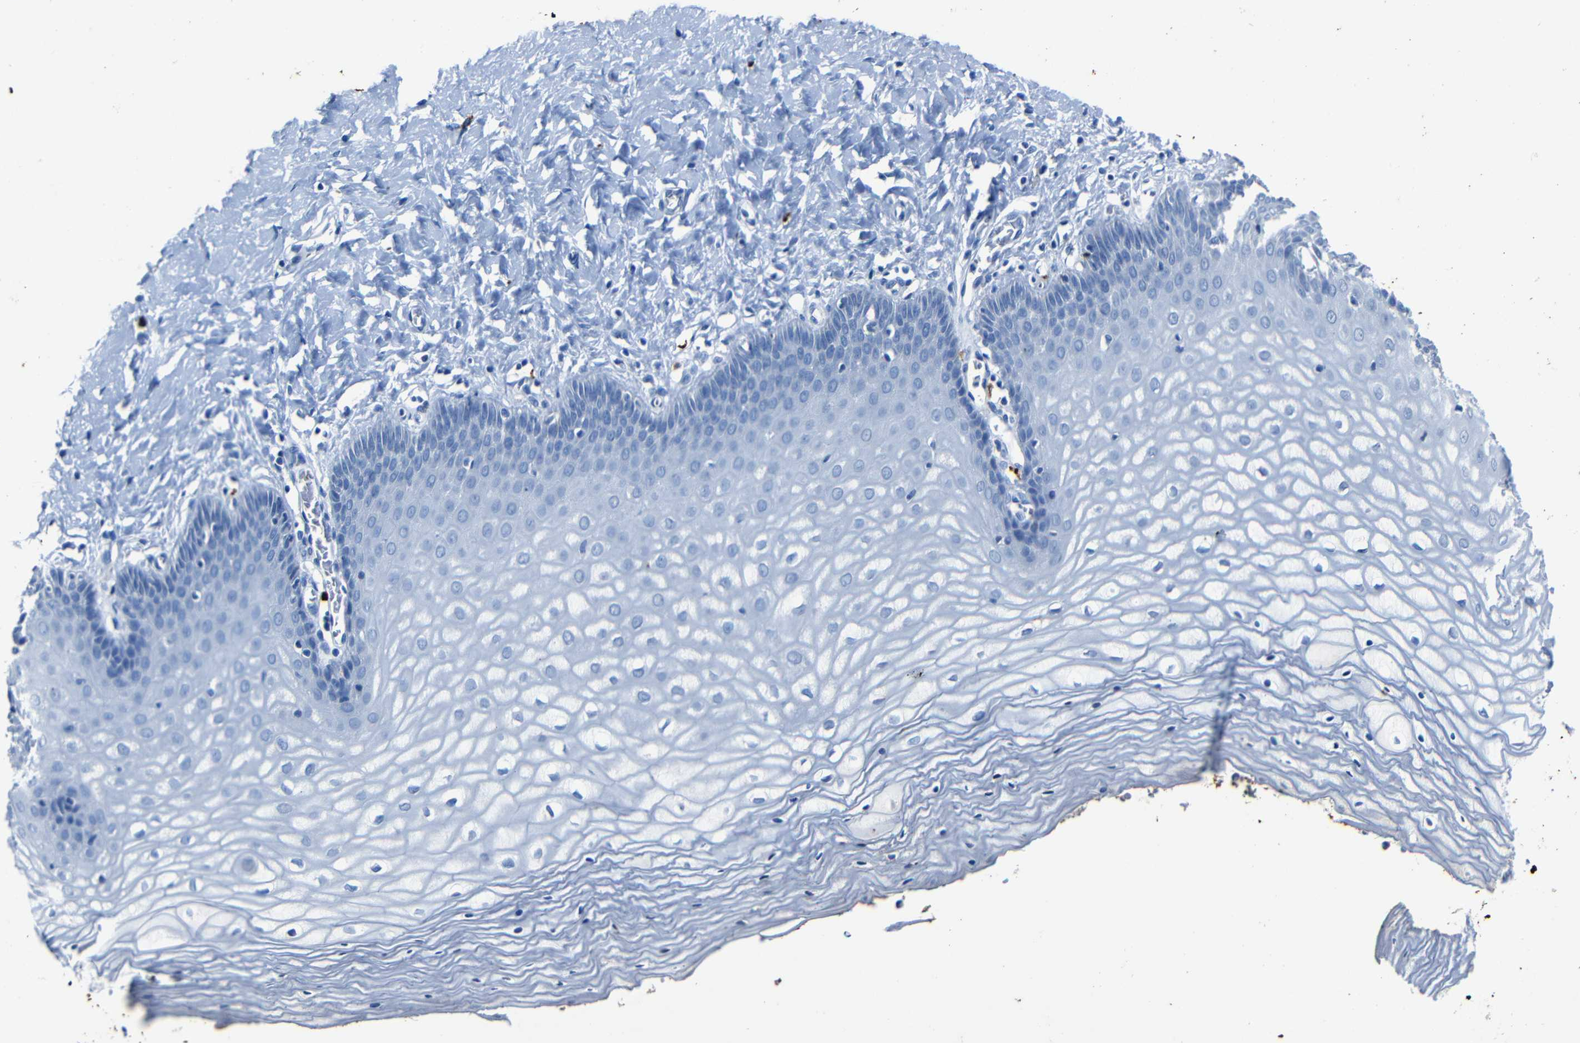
{"staining": {"intensity": "negative", "quantity": "none", "location": "none"}, "tissue": "cervix", "cell_type": "Glandular cells", "image_type": "normal", "snomed": [{"axis": "morphology", "description": "Normal tissue, NOS"}, {"axis": "topography", "description": "Cervix"}], "caption": "The immunohistochemistry micrograph has no significant staining in glandular cells of cervix.", "gene": "CLDN11", "patient": {"sex": "female", "age": 55}}